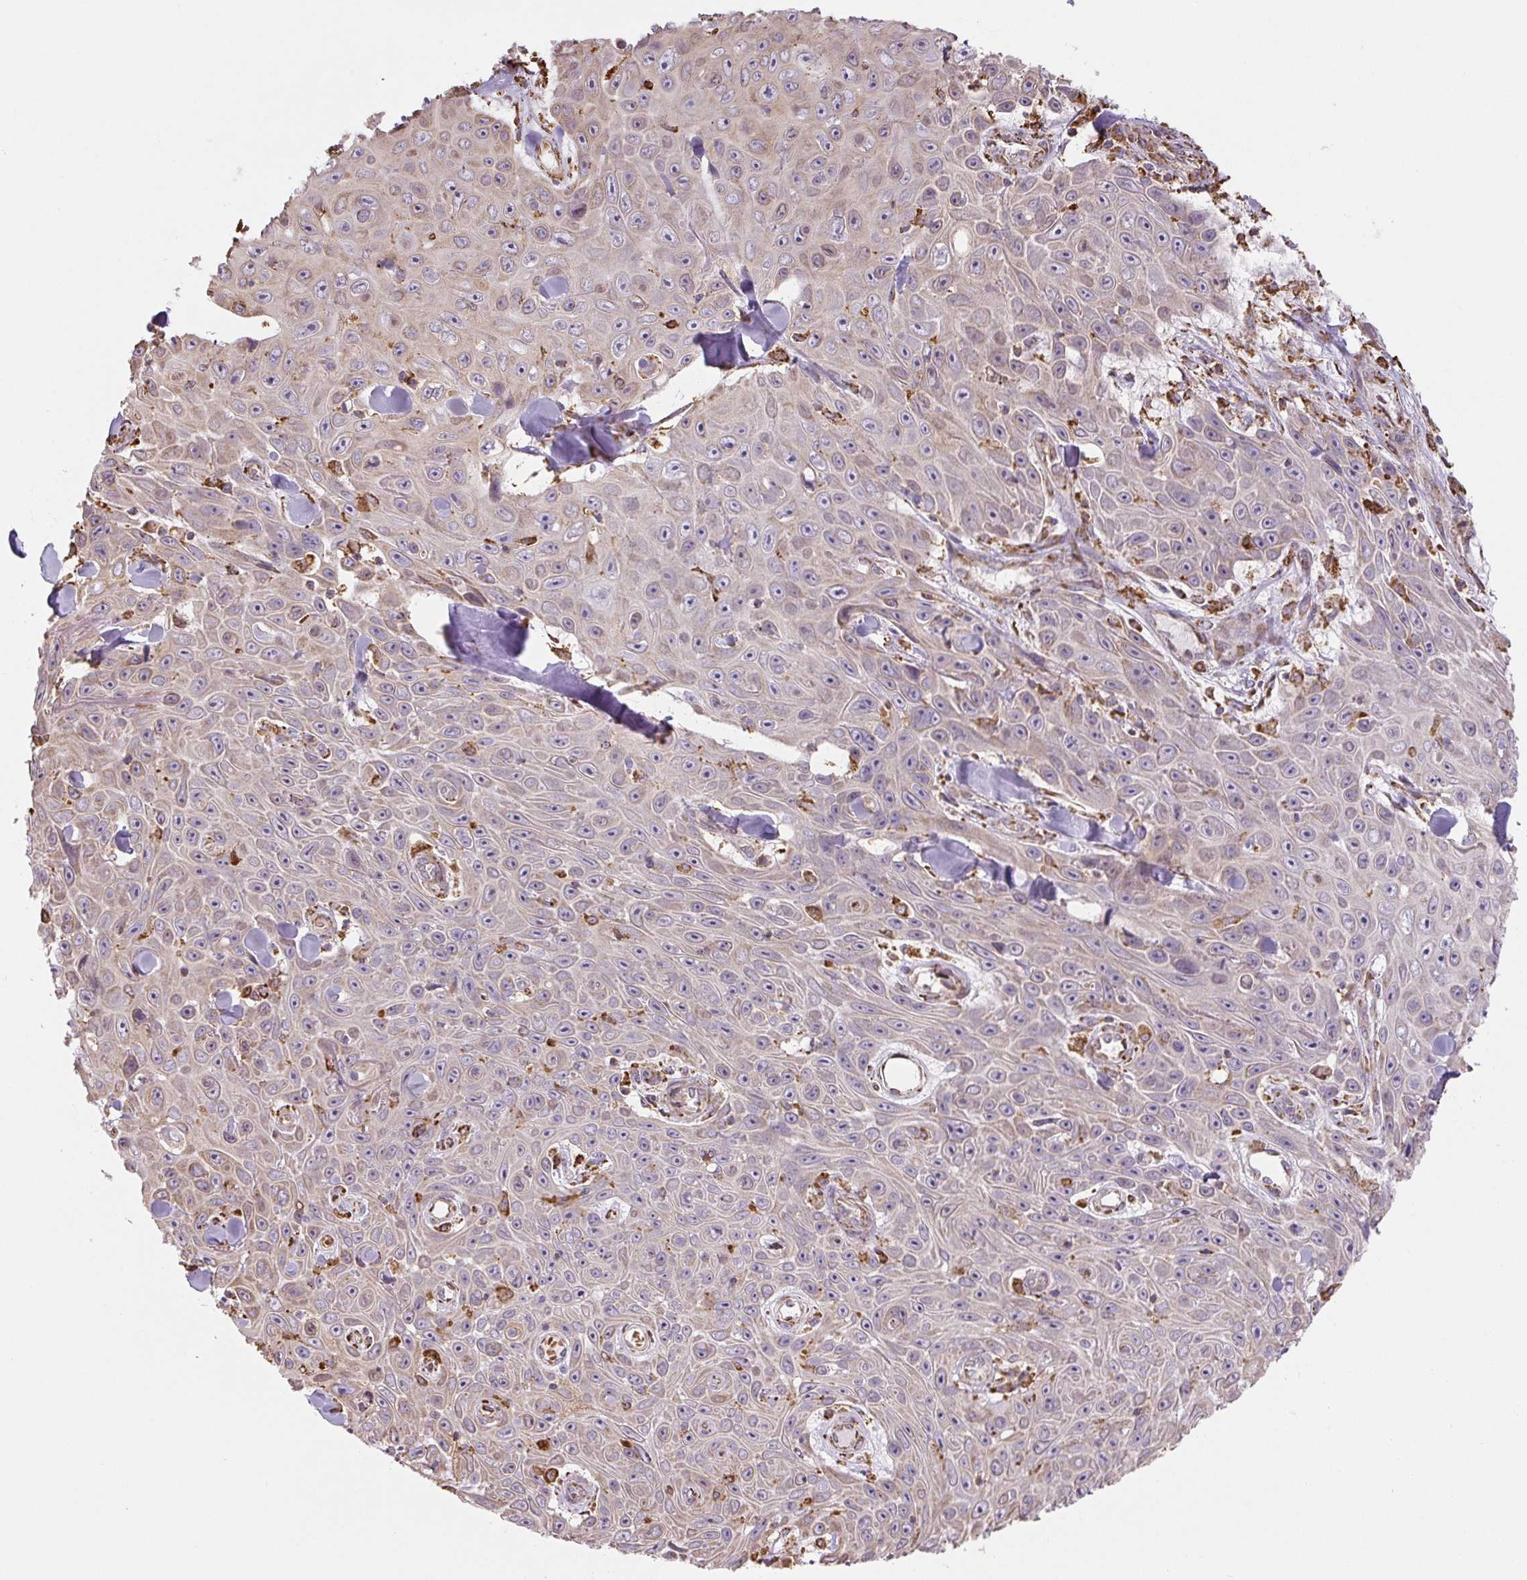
{"staining": {"intensity": "weak", "quantity": "<25%", "location": "cytoplasmic/membranous"}, "tissue": "skin cancer", "cell_type": "Tumor cells", "image_type": "cancer", "snomed": [{"axis": "morphology", "description": "Squamous cell carcinoma, NOS"}, {"axis": "topography", "description": "Skin"}], "caption": "Immunohistochemistry of human skin cancer demonstrates no positivity in tumor cells.", "gene": "RASA1", "patient": {"sex": "male", "age": 82}}